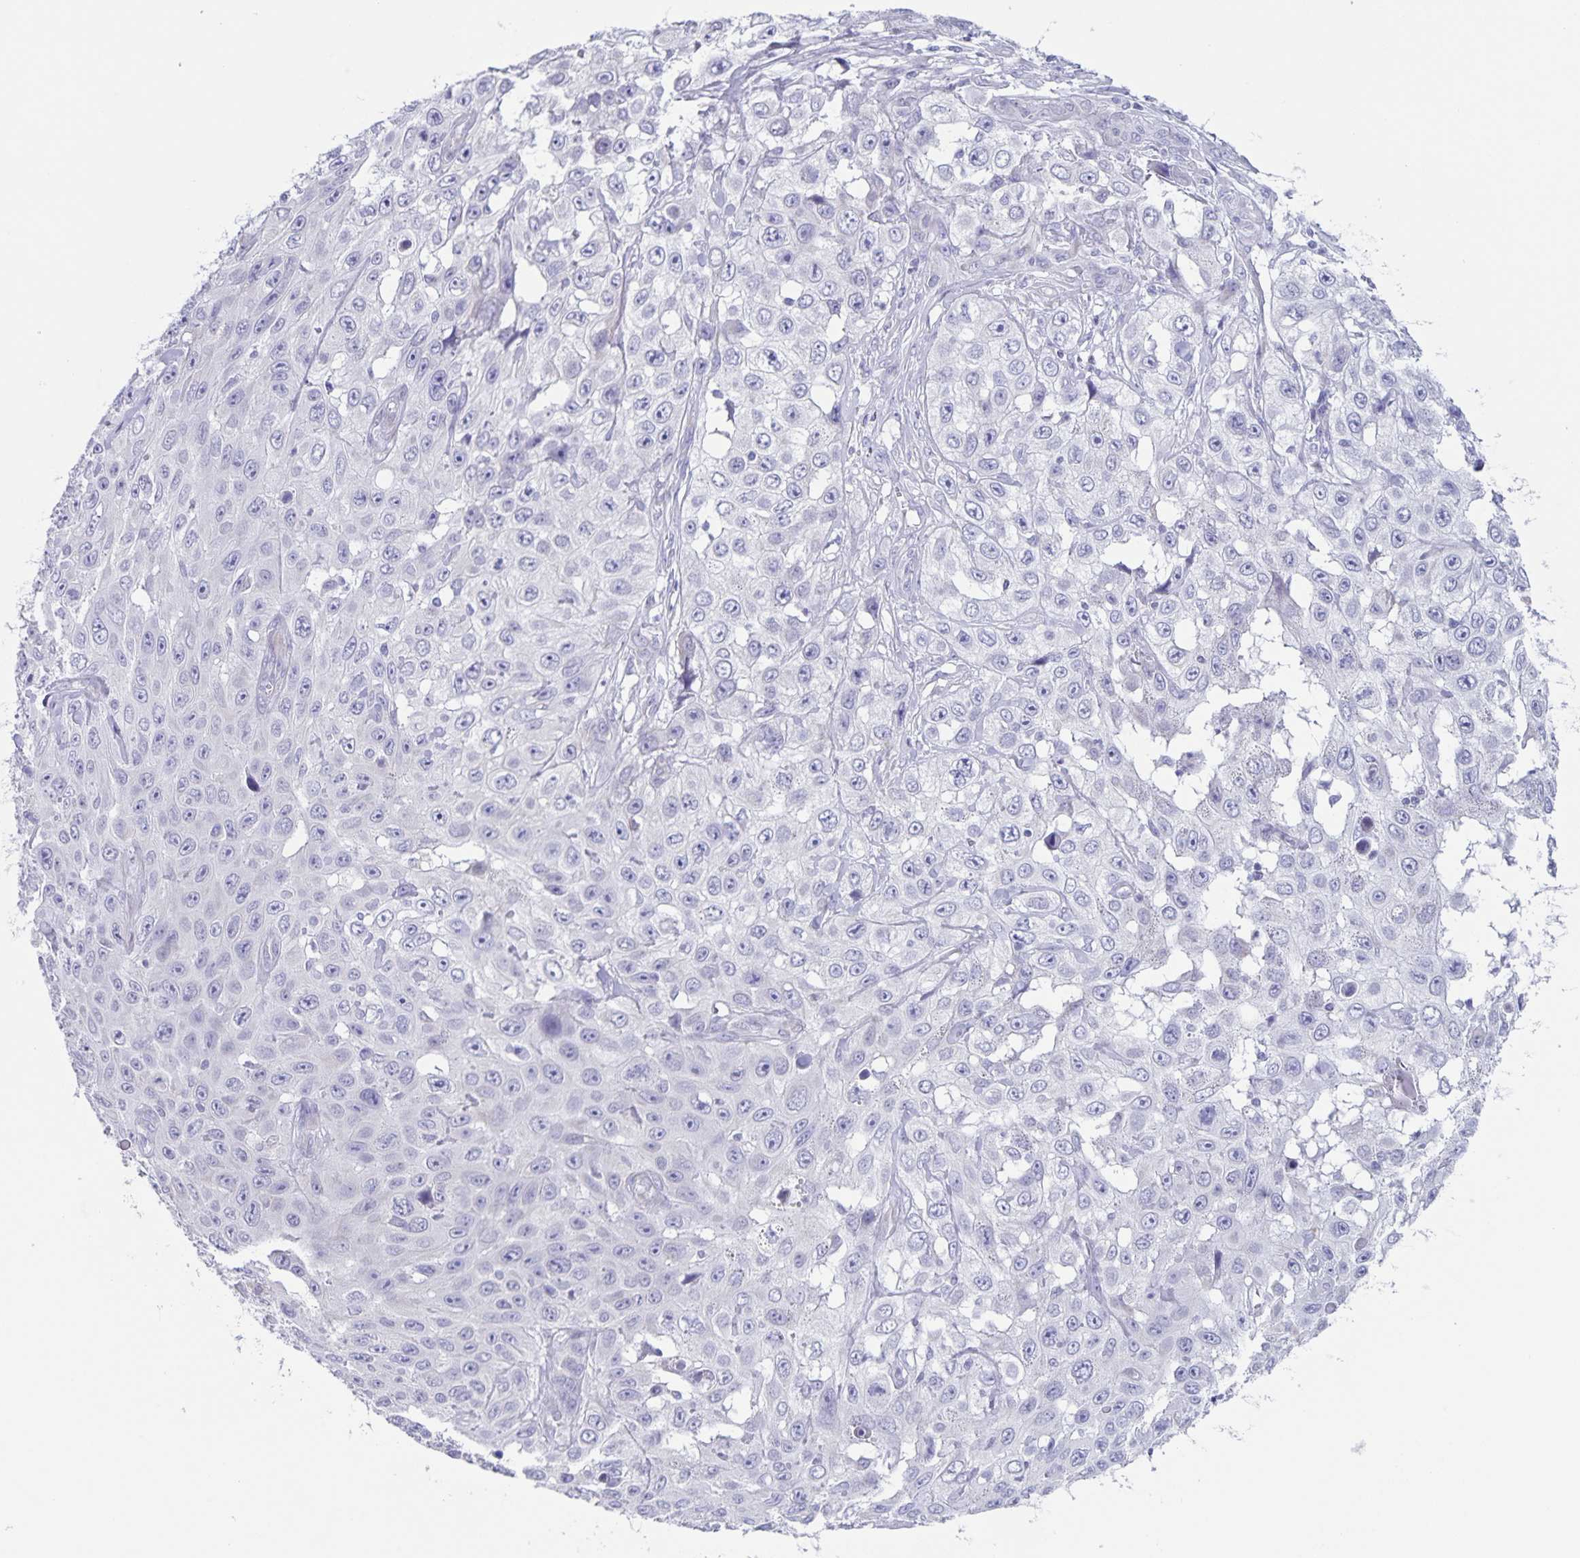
{"staining": {"intensity": "negative", "quantity": "none", "location": "none"}, "tissue": "skin cancer", "cell_type": "Tumor cells", "image_type": "cancer", "snomed": [{"axis": "morphology", "description": "Squamous cell carcinoma, NOS"}, {"axis": "topography", "description": "Skin"}], "caption": "High power microscopy photomicrograph of an IHC histopathology image of skin cancer, revealing no significant positivity in tumor cells.", "gene": "AQP4", "patient": {"sex": "male", "age": 82}}